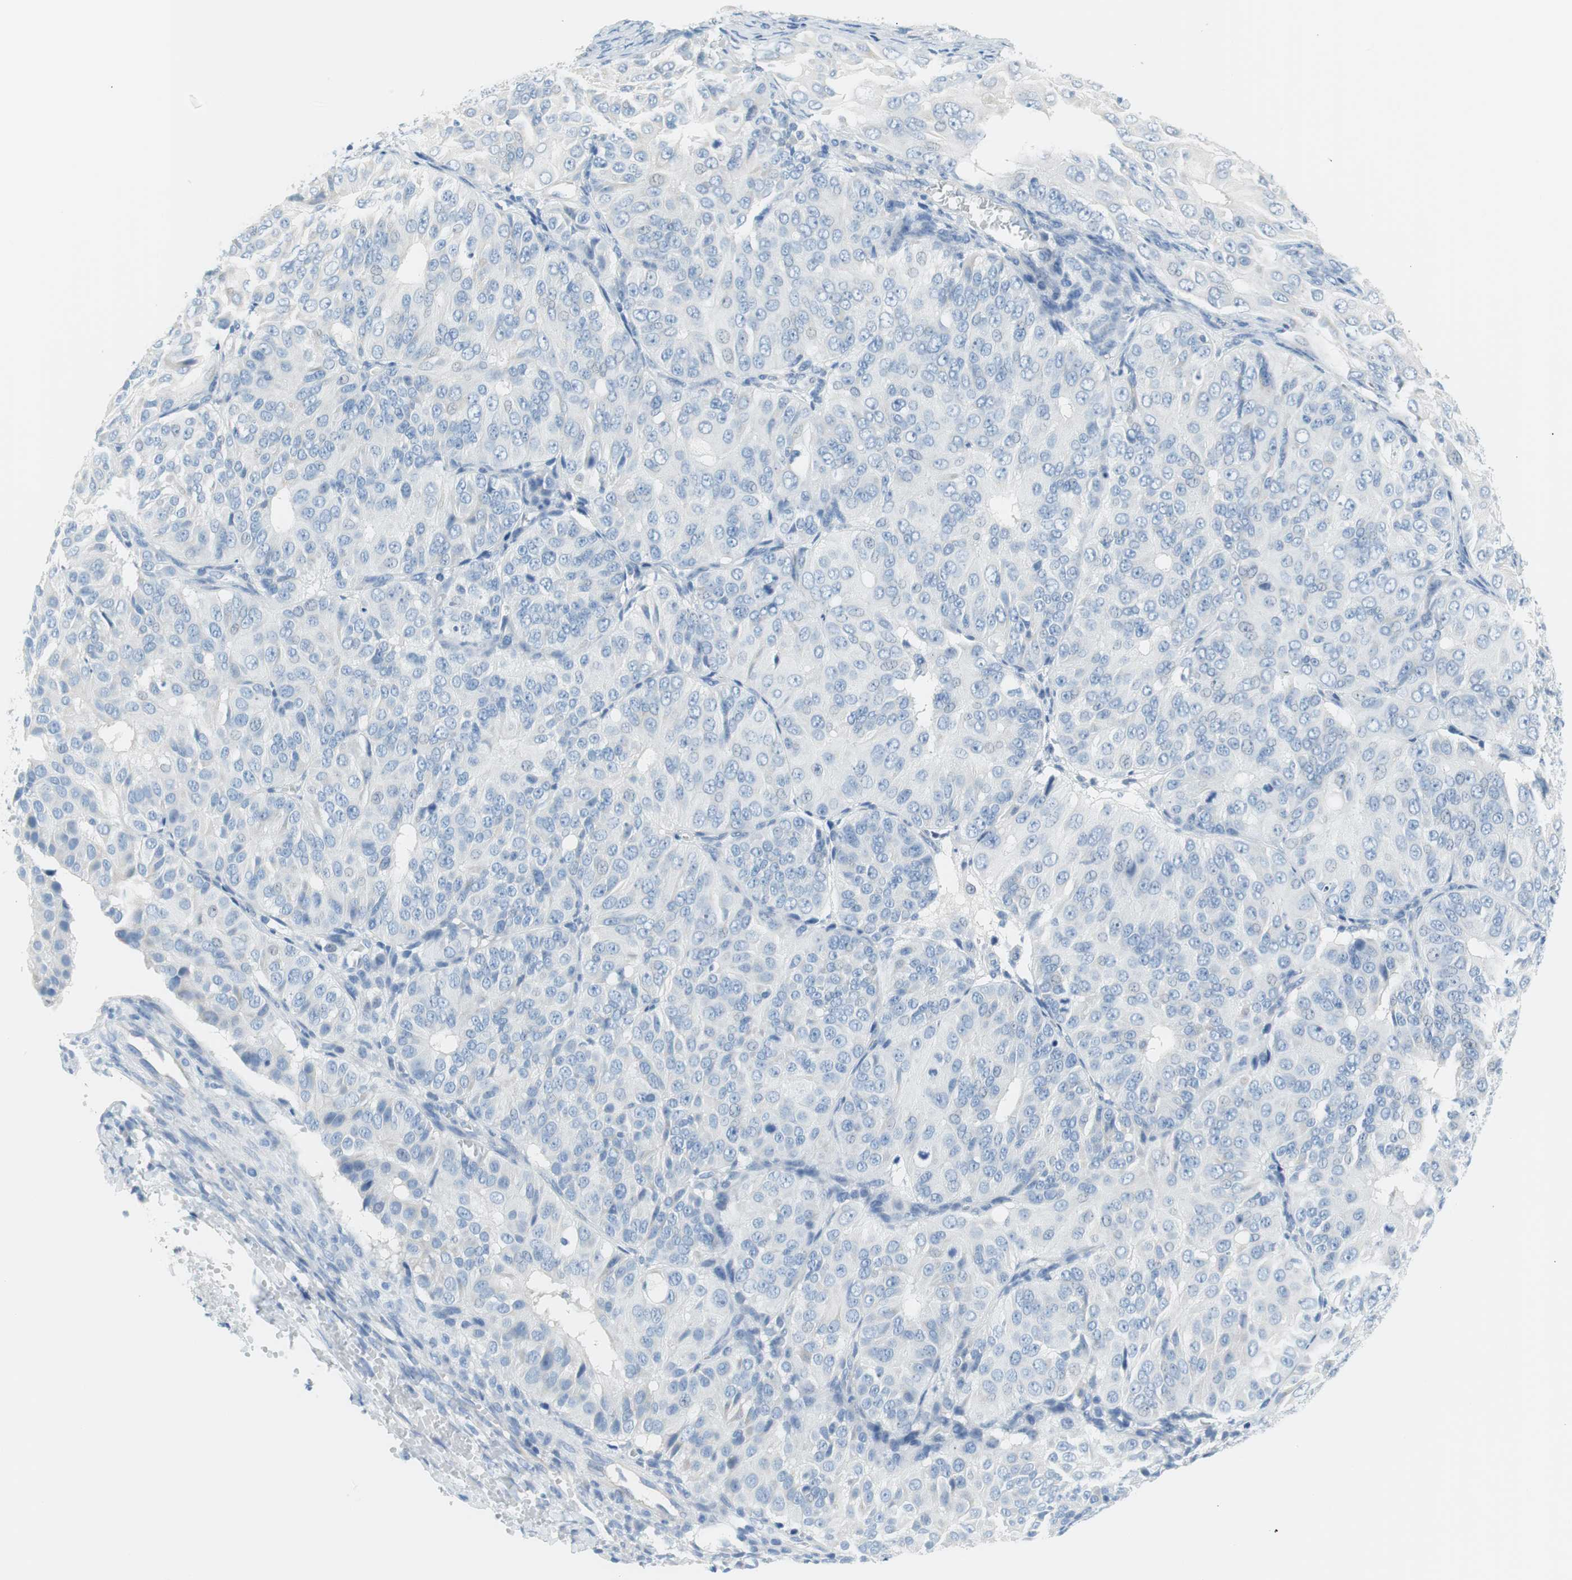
{"staining": {"intensity": "negative", "quantity": "none", "location": "none"}, "tissue": "ovarian cancer", "cell_type": "Tumor cells", "image_type": "cancer", "snomed": [{"axis": "morphology", "description": "Carcinoma, endometroid"}, {"axis": "topography", "description": "Ovary"}], "caption": "This is a image of immunohistochemistry staining of ovarian cancer, which shows no staining in tumor cells. (Brightfield microscopy of DAB IHC at high magnification).", "gene": "MYH1", "patient": {"sex": "female", "age": 51}}